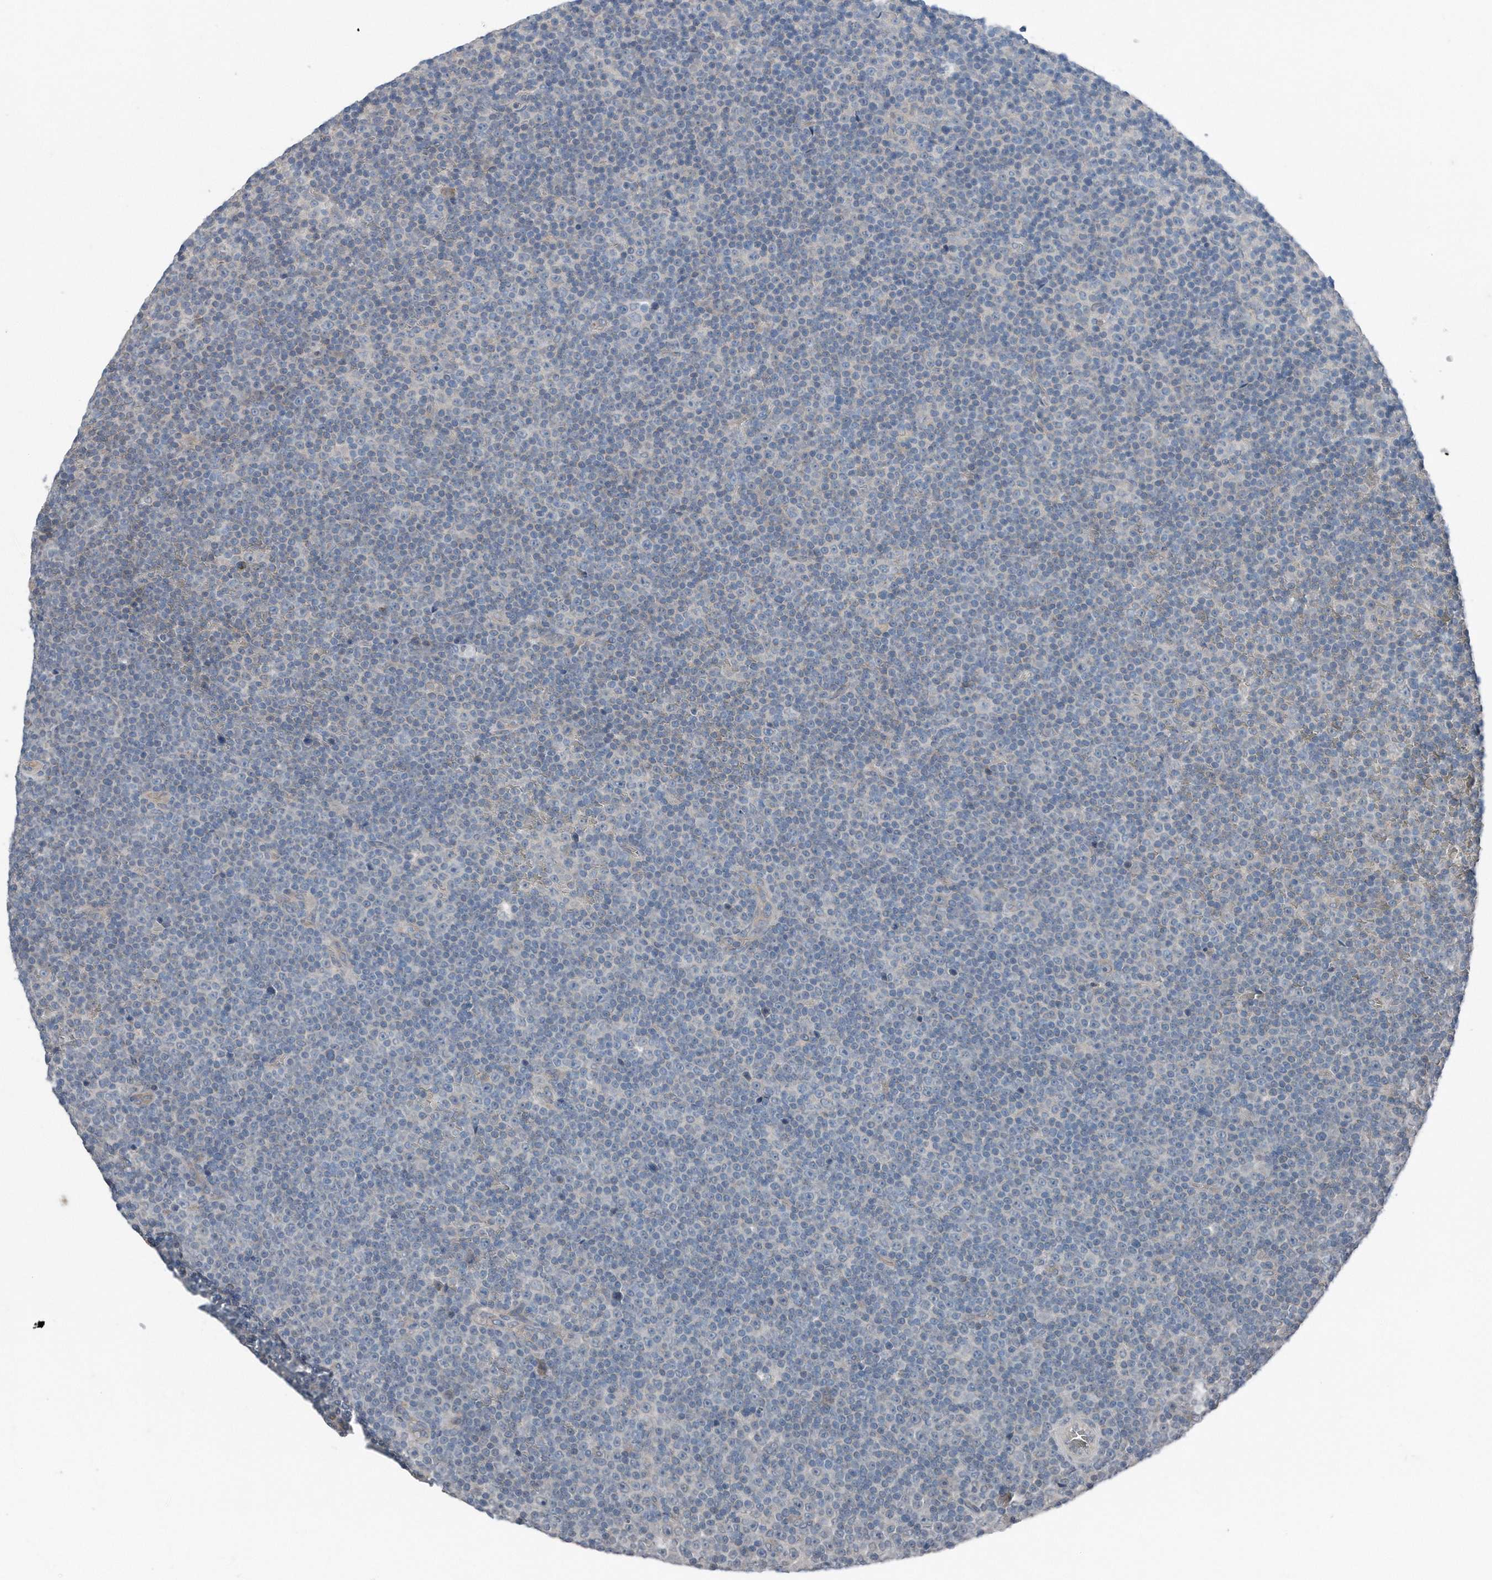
{"staining": {"intensity": "negative", "quantity": "none", "location": "none"}, "tissue": "lymphoma", "cell_type": "Tumor cells", "image_type": "cancer", "snomed": [{"axis": "morphology", "description": "Malignant lymphoma, non-Hodgkin's type, Low grade"}, {"axis": "topography", "description": "Lymph node"}], "caption": "Immunohistochemical staining of human lymphoma displays no significant staining in tumor cells. The staining was performed using DAB (3,3'-diaminobenzidine) to visualize the protein expression in brown, while the nuclei were stained in blue with hematoxylin (Magnification: 20x).", "gene": "YRDC", "patient": {"sex": "female", "age": 67}}